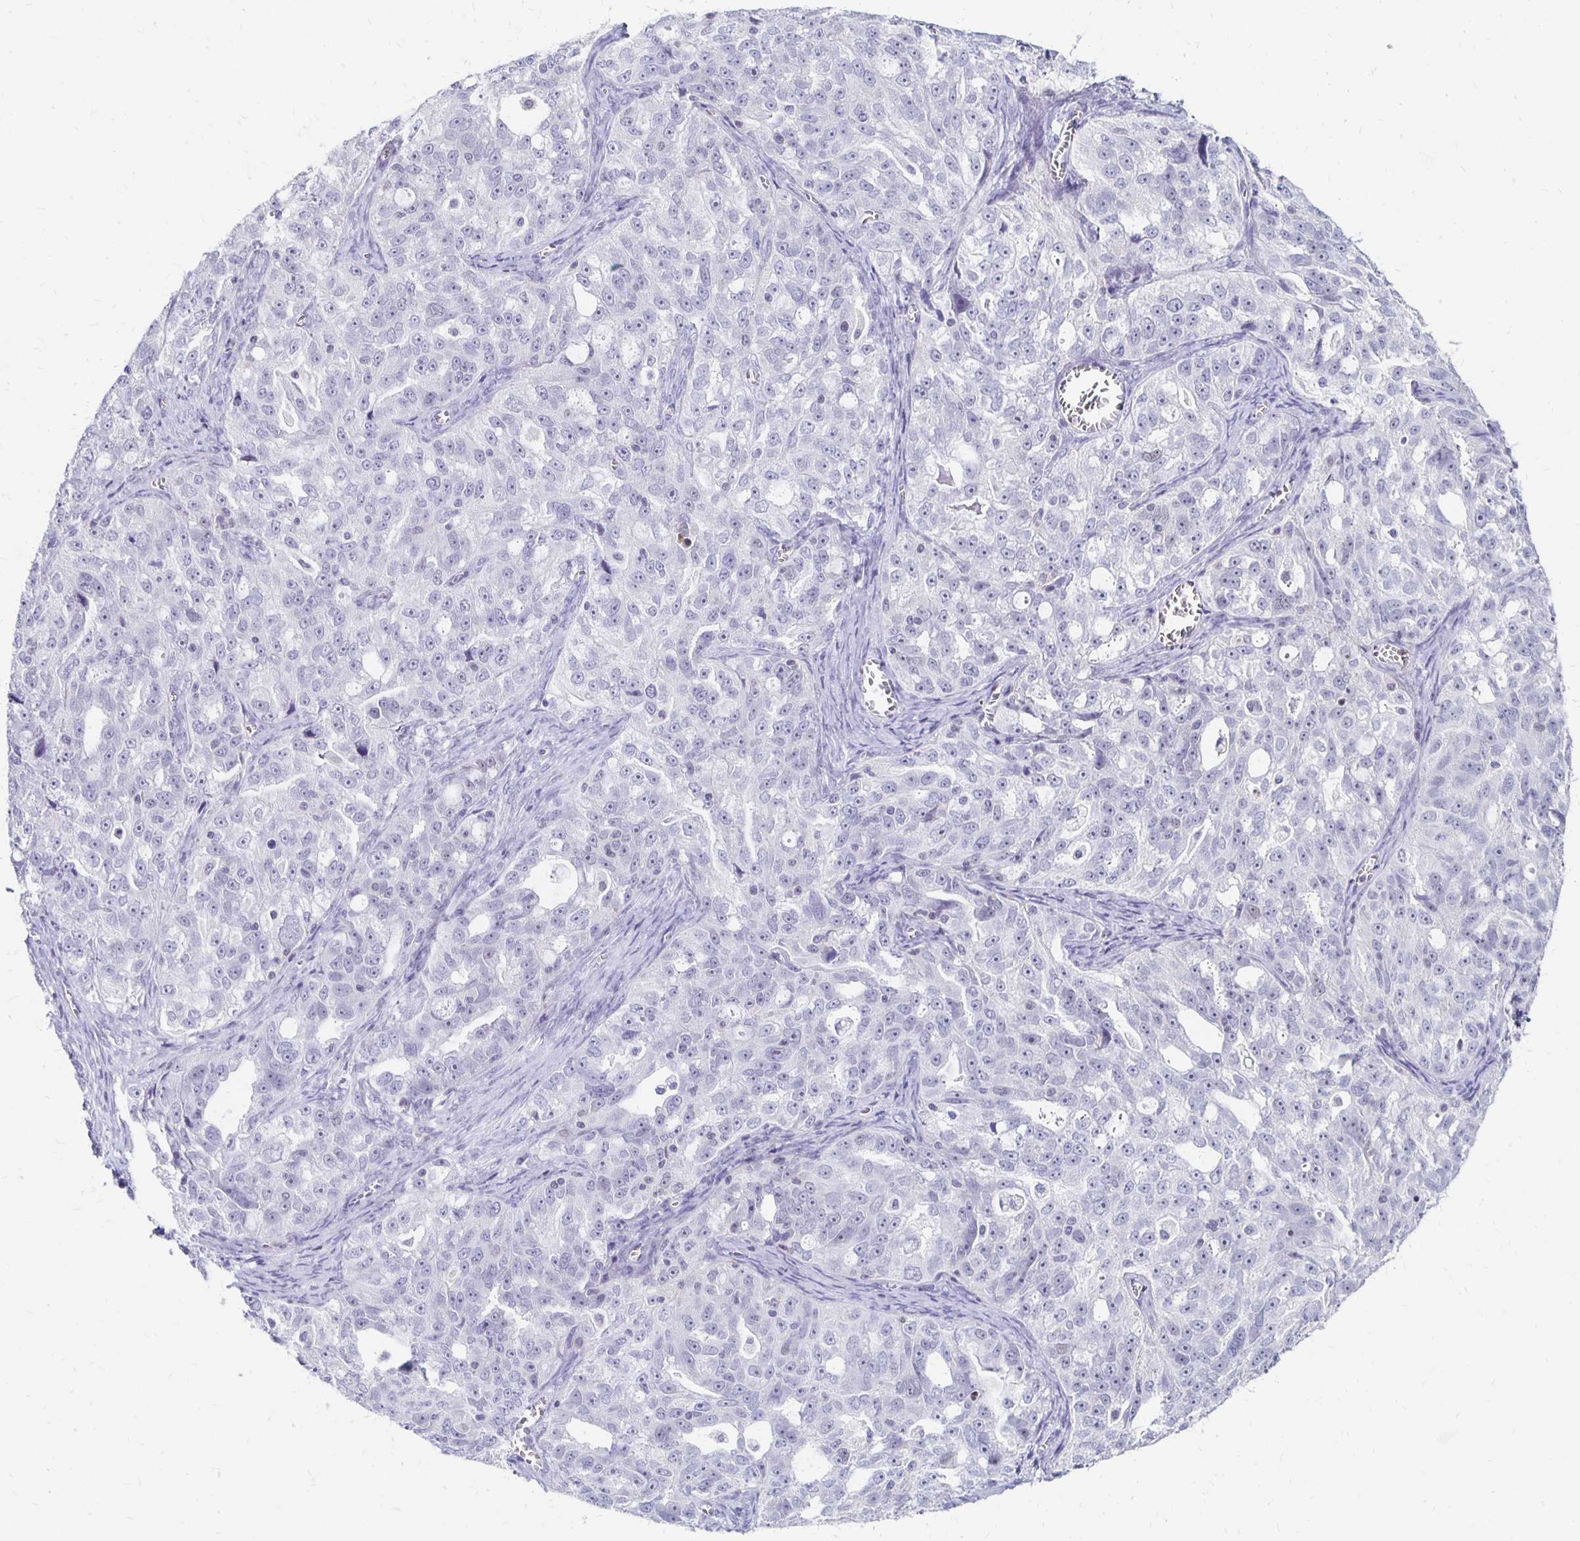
{"staining": {"intensity": "negative", "quantity": "none", "location": "none"}, "tissue": "ovarian cancer", "cell_type": "Tumor cells", "image_type": "cancer", "snomed": [{"axis": "morphology", "description": "Cystadenocarcinoma, serous, NOS"}, {"axis": "topography", "description": "Ovary"}], "caption": "High power microscopy histopathology image of an immunohistochemistry (IHC) photomicrograph of ovarian serous cystadenocarcinoma, revealing no significant expression in tumor cells. (DAB immunohistochemistry (IHC) with hematoxylin counter stain).", "gene": "SYT2", "patient": {"sex": "female", "age": 51}}